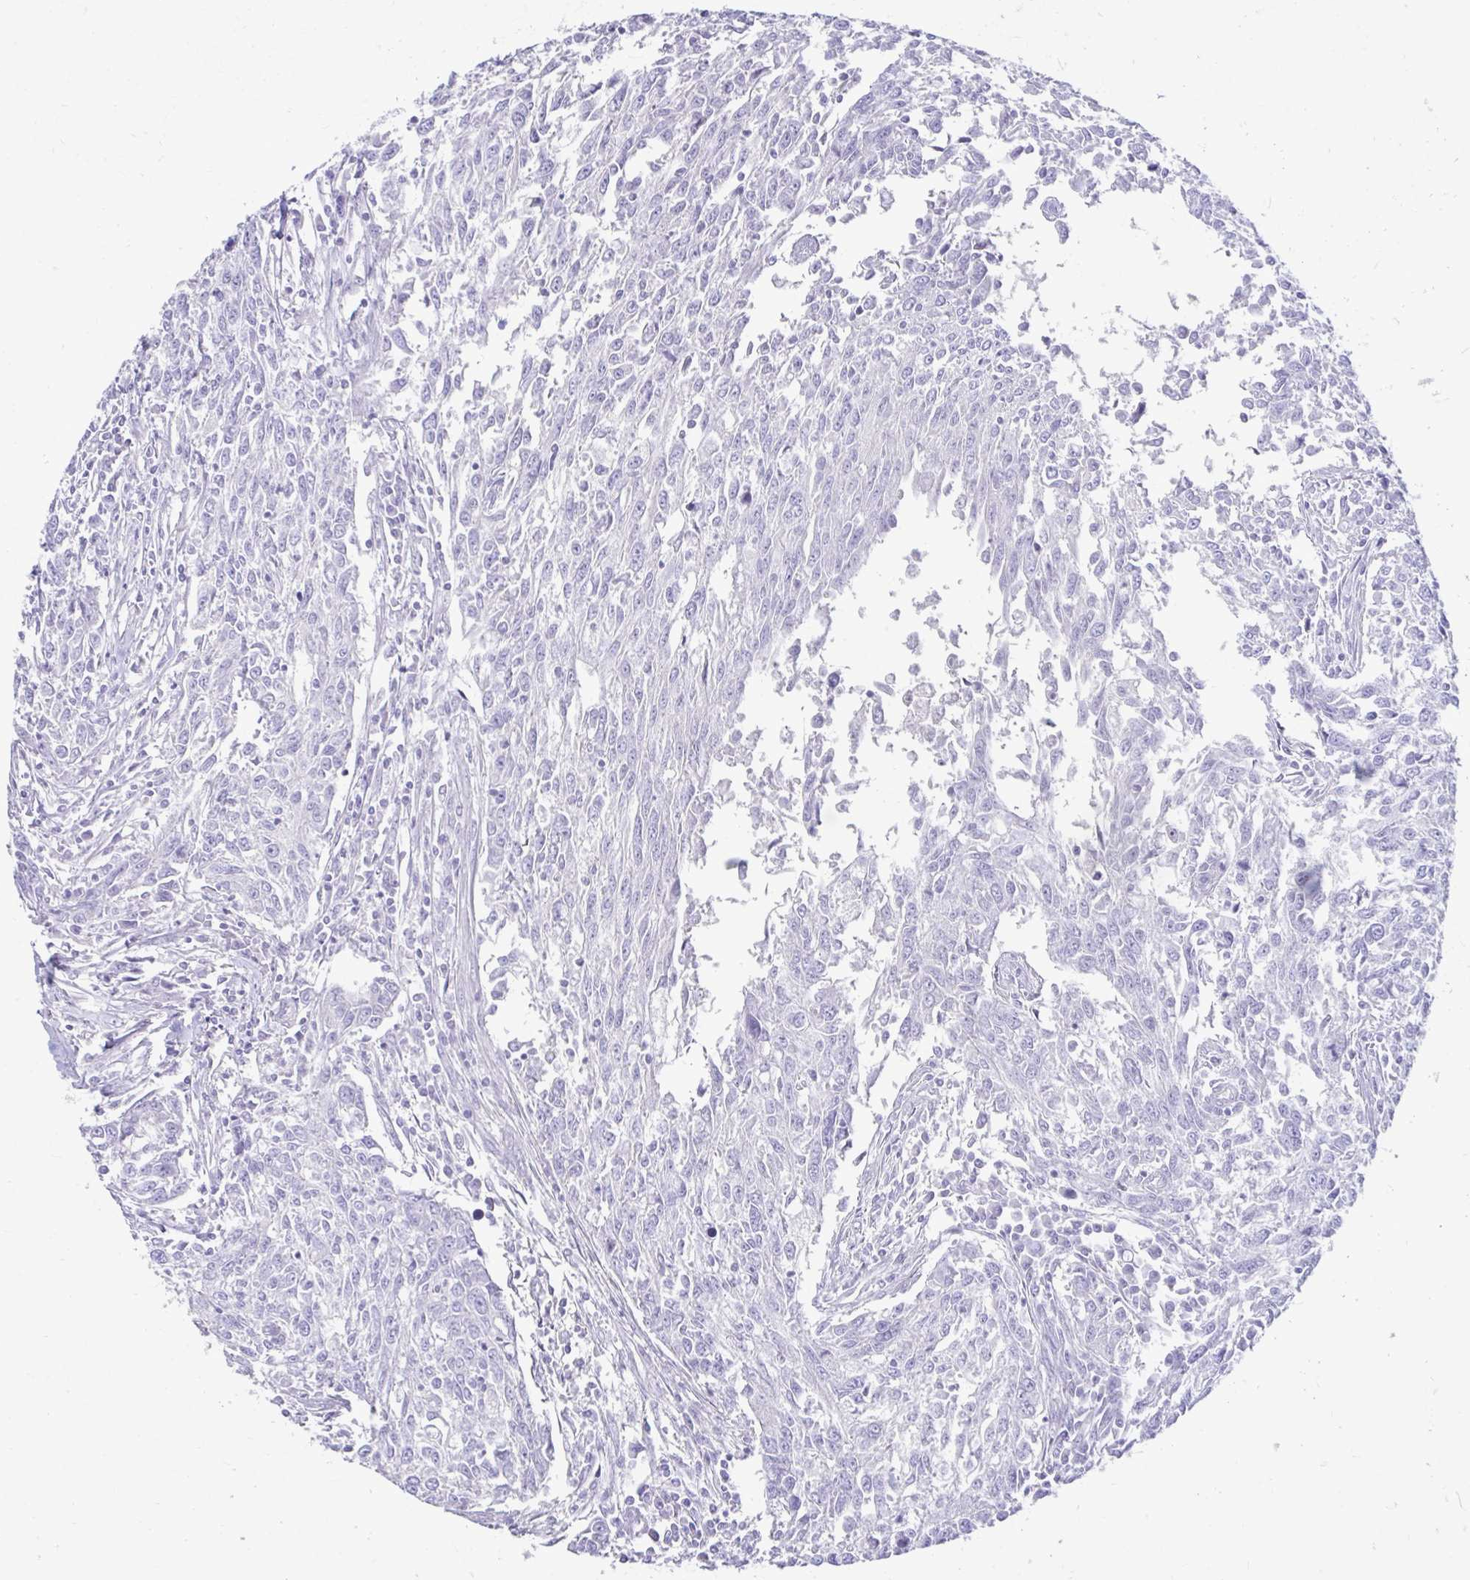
{"staining": {"intensity": "negative", "quantity": "none", "location": "none"}, "tissue": "breast cancer", "cell_type": "Tumor cells", "image_type": "cancer", "snomed": [{"axis": "morphology", "description": "Duct carcinoma"}, {"axis": "topography", "description": "Breast"}], "caption": "Tumor cells show no significant staining in breast cancer. (DAB IHC with hematoxylin counter stain).", "gene": "SMIM9", "patient": {"sex": "female", "age": 50}}